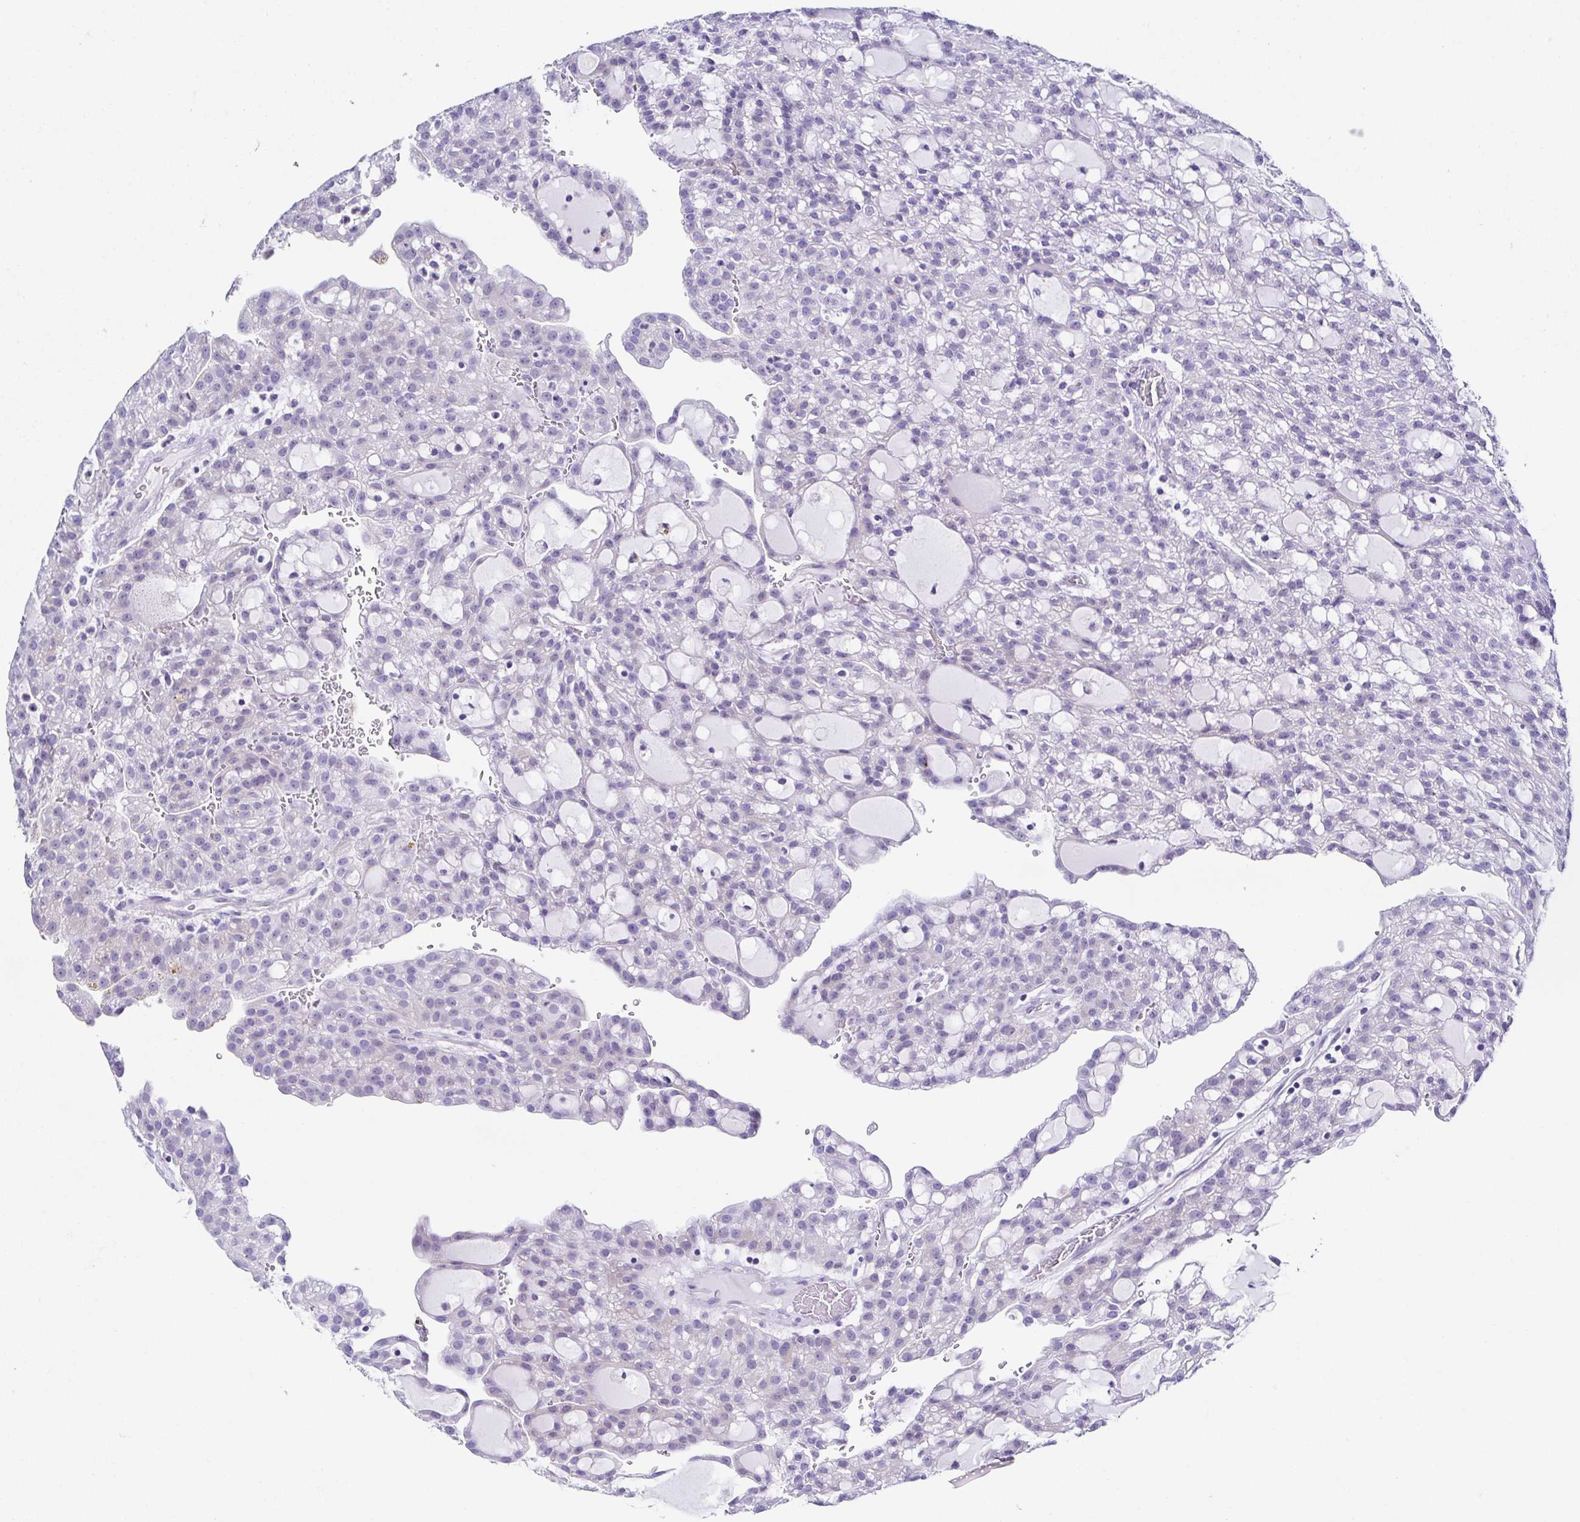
{"staining": {"intensity": "negative", "quantity": "none", "location": "none"}, "tissue": "renal cancer", "cell_type": "Tumor cells", "image_type": "cancer", "snomed": [{"axis": "morphology", "description": "Adenocarcinoma, NOS"}, {"axis": "topography", "description": "Kidney"}], "caption": "This is an immunohistochemistry micrograph of human renal cancer. There is no staining in tumor cells.", "gene": "TNNT2", "patient": {"sex": "male", "age": 63}}